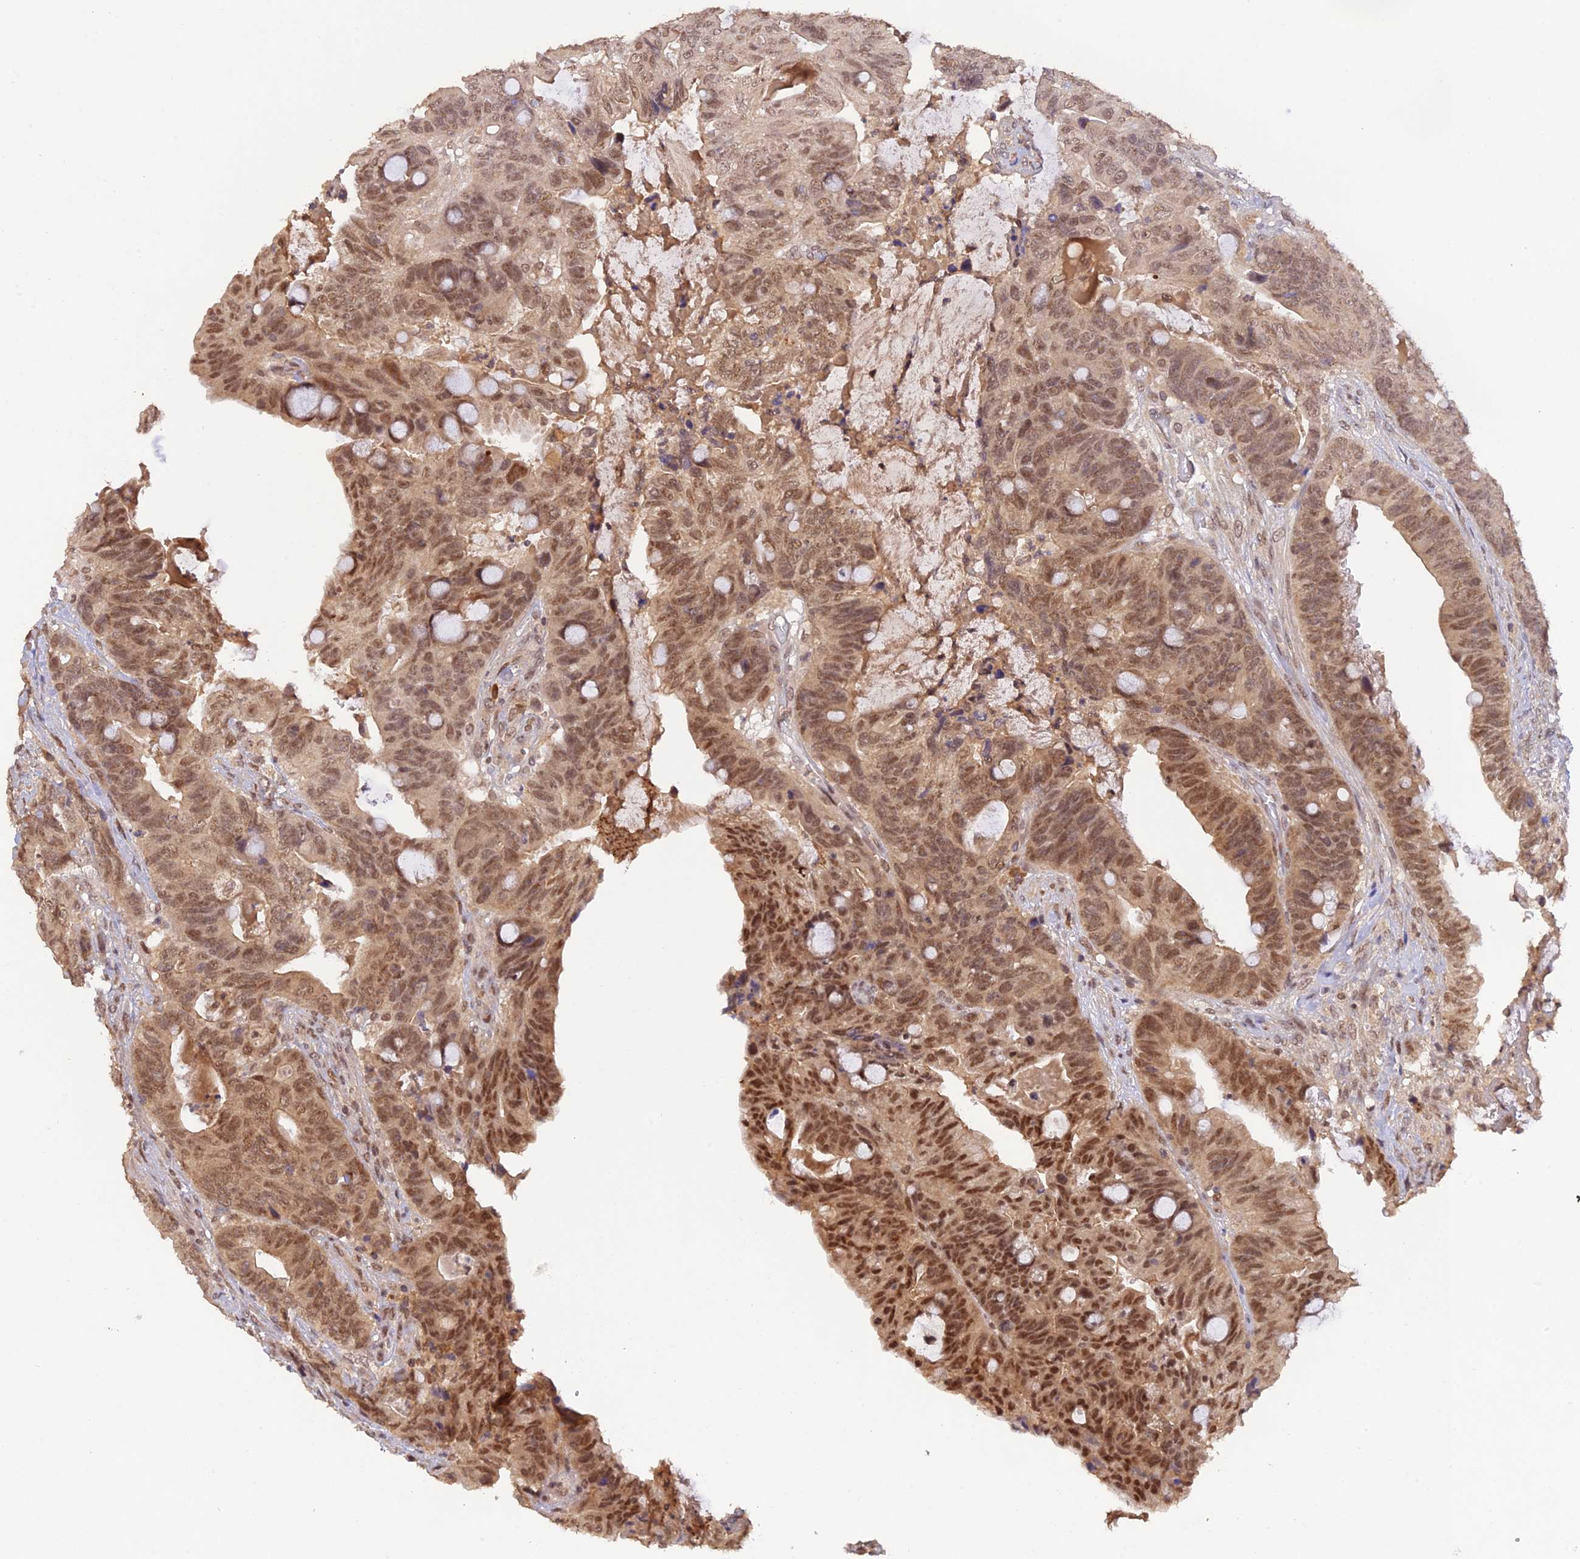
{"staining": {"intensity": "moderate", "quantity": ">75%", "location": "nuclear"}, "tissue": "colorectal cancer", "cell_type": "Tumor cells", "image_type": "cancer", "snomed": [{"axis": "morphology", "description": "Adenocarcinoma, NOS"}, {"axis": "topography", "description": "Colon"}], "caption": "IHC photomicrograph of human colorectal cancer (adenocarcinoma) stained for a protein (brown), which exhibits medium levels of moderate nuclear positivity in about >75% of tumor cells.", "gene": "ZNF436", "patient": {"sex": "female", "age": 82}}